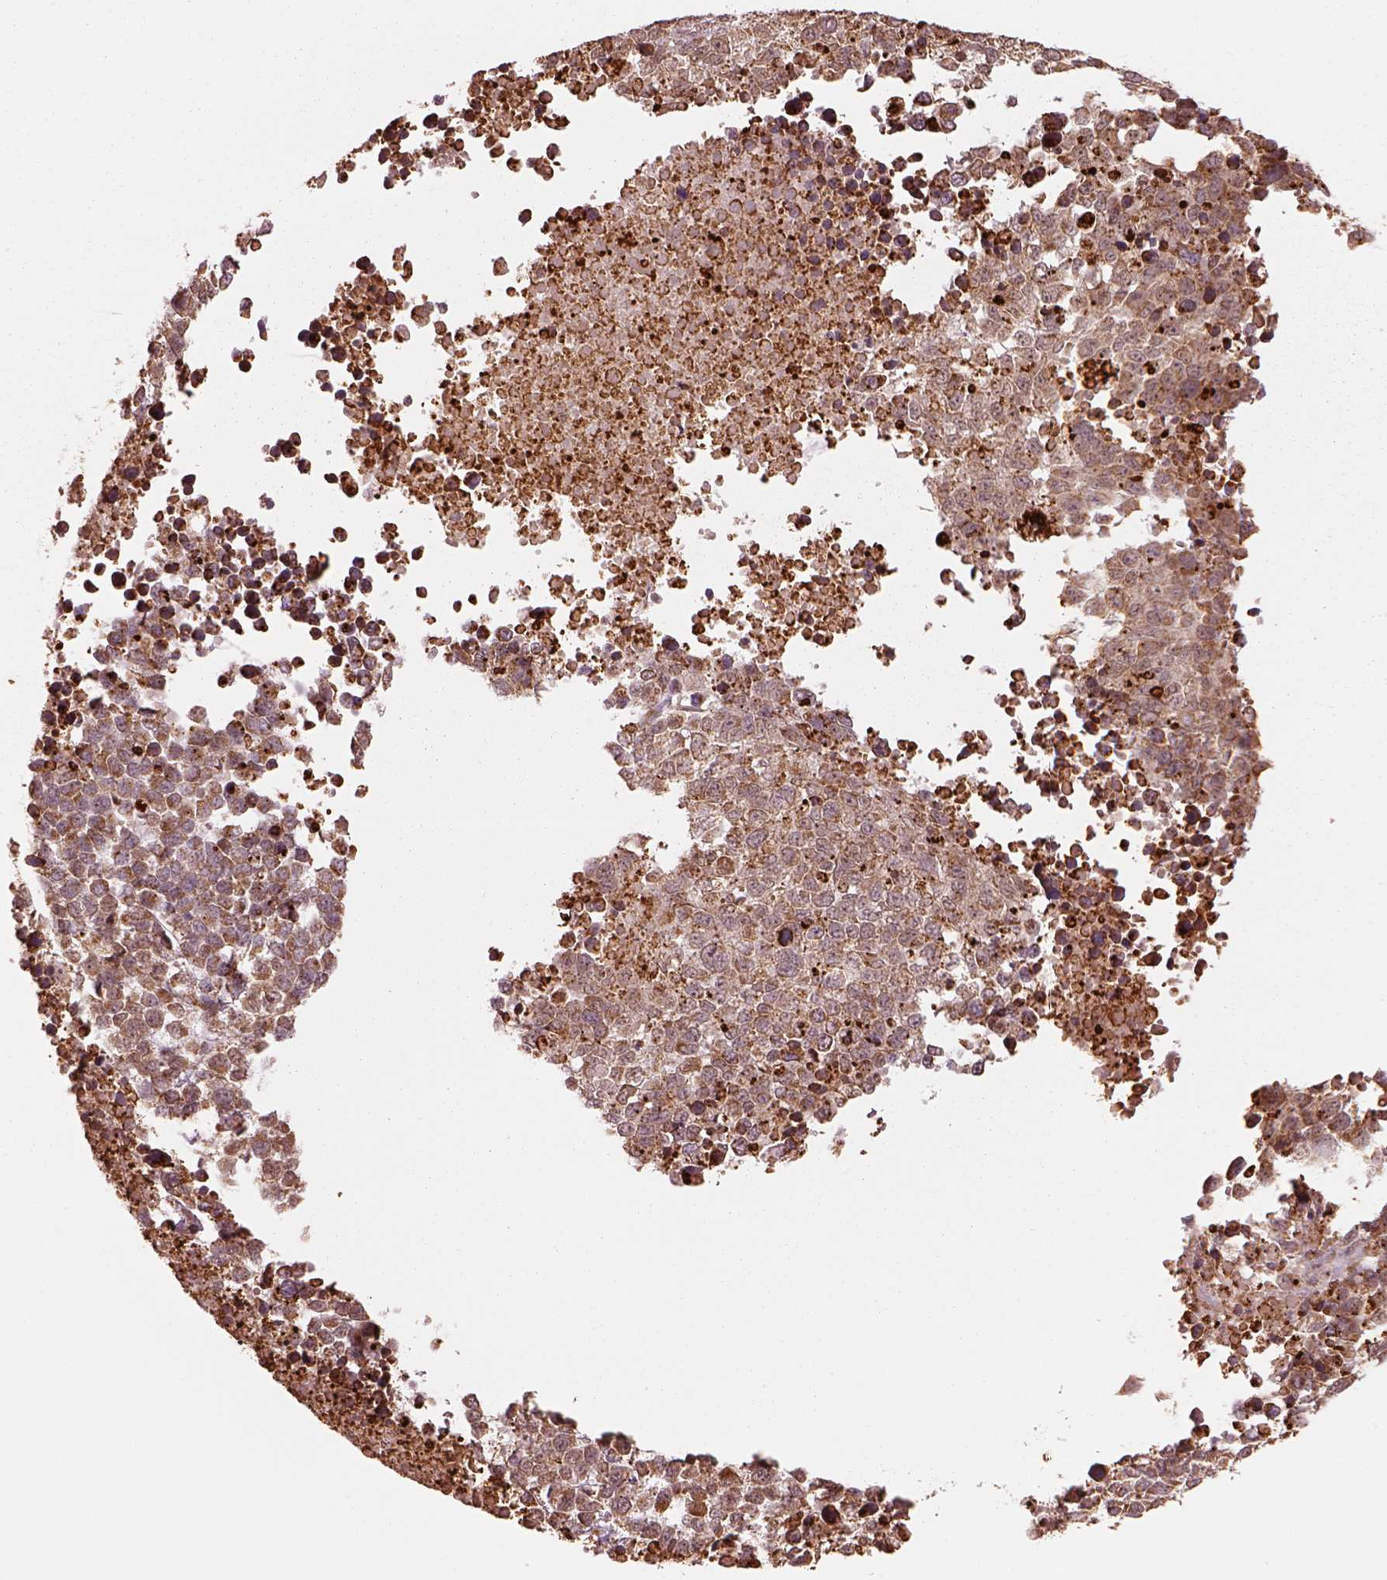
{"staining": {"intensity": "moderate", "quantity": ">75%", "location": "cytoplasmic/membranous"}, "tissue": "melanoma", "cell_type": "Tumor cells", "image_type": "cancer", "snomed": [{"axis": "morphology", "description": "Malignant melanoma, Metastatic site"}, {"axis": "topography", "description": "Skin"}], "caption": "Tumor cells reveal medium levels of moderate cytoplasmic/membranous staining in about >75% of cells in malignant melanoma (metastatic site).", "gene": "SEL1L3", "patient": {"sex": "male", "age": 84}}